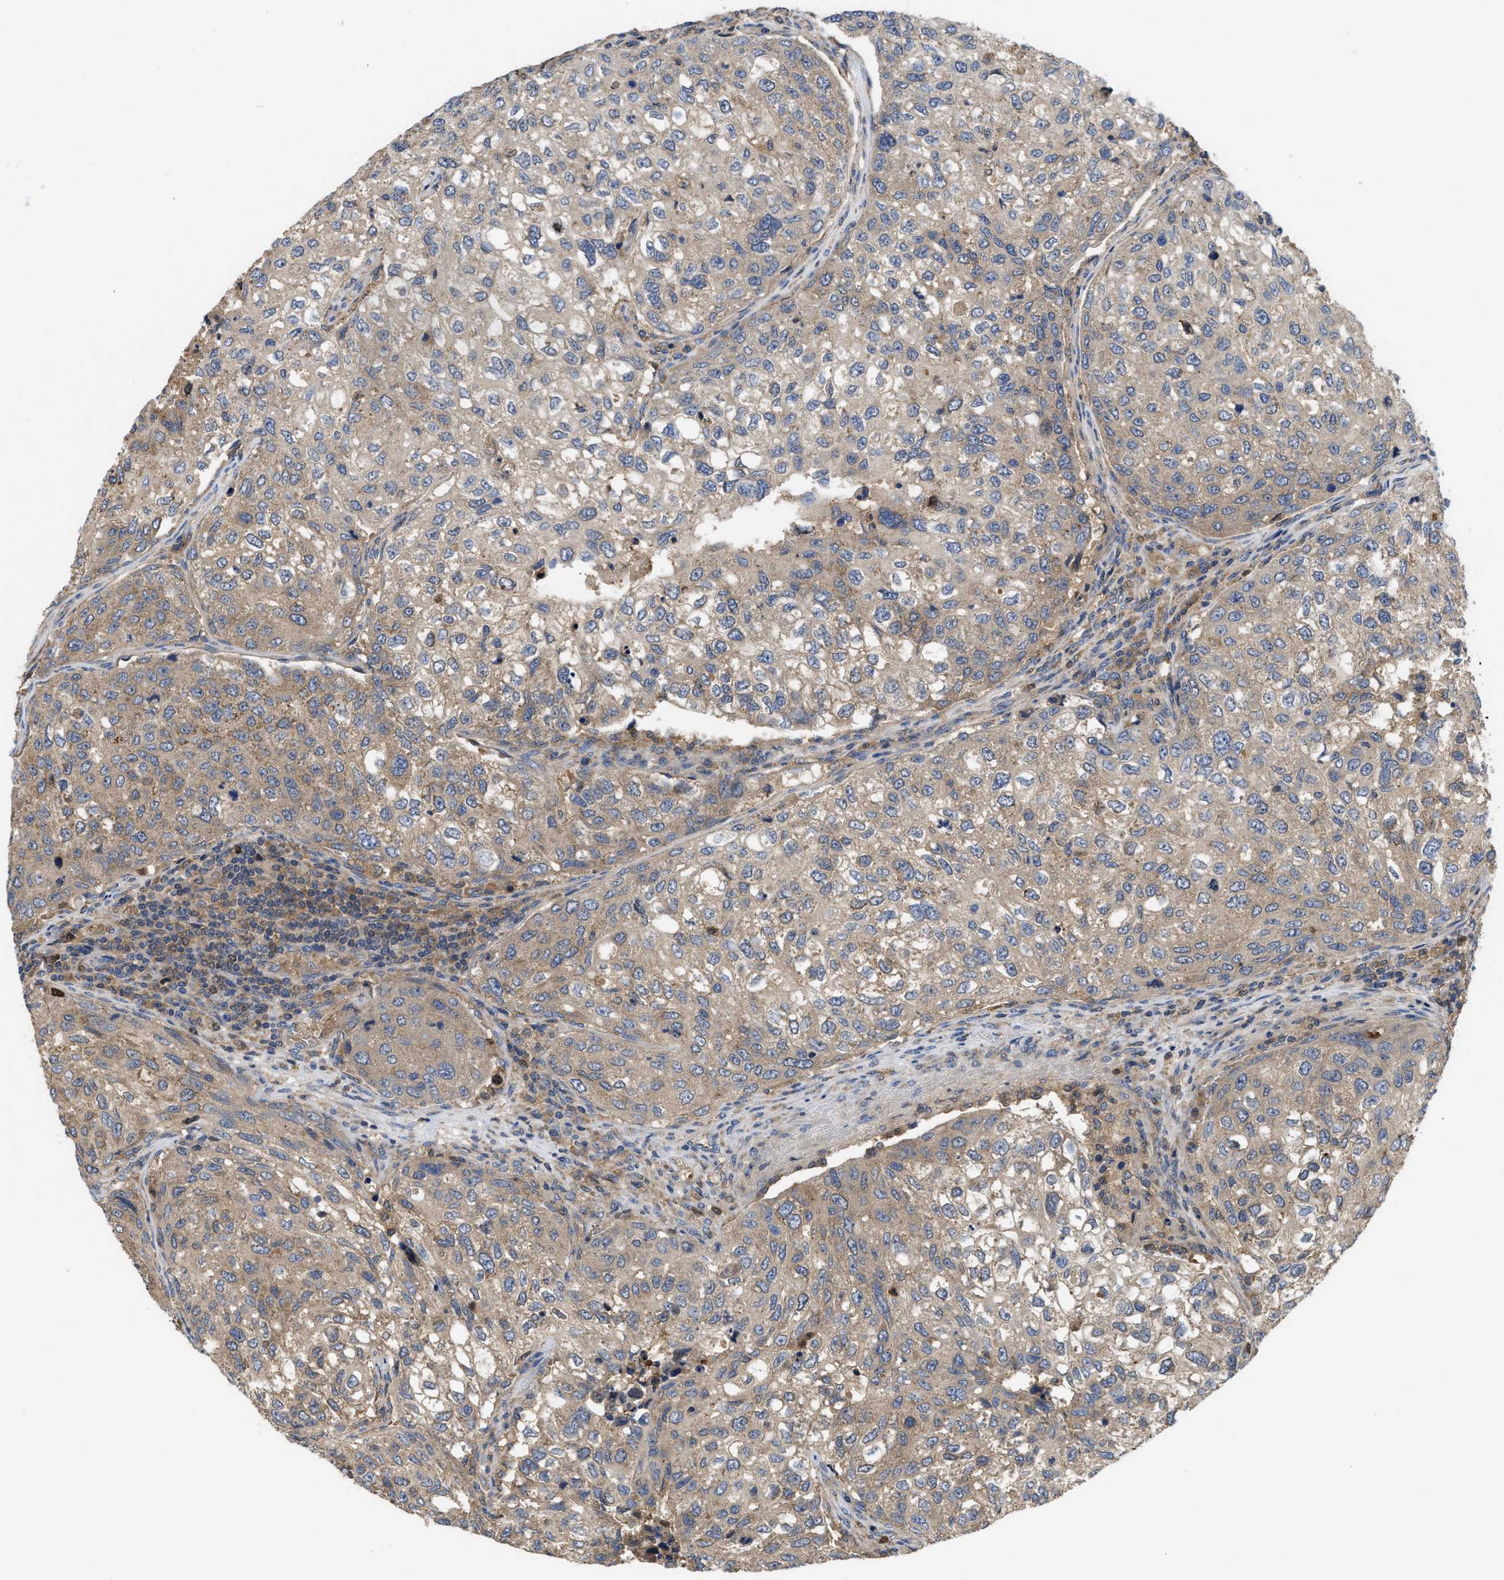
{"staining": {"intensity": "weak", "quantity": ">75%", "location": "cytoplasmic/membranous"}, "tissue": "urothelial cancer", "cell_type": "Tumor cells", "image_type": "cancer", "snomed": [{"axis": "morphology", "description": "Urothelial carcinoma, High grade"}, {"axis": "topography", "description": "Lymph node"}, {"axis": "topography", "description": "Urinary bladder"}], "caption": "The histopathology image displays immunohistochemical staining of high-grade urothelial carcinoma. There is weak cytoplasmic/membranous positivity is seen in approximately >75% of tumor cells.", "gene": "RNF216", "patient": {"sex": "male", "age": 51}}